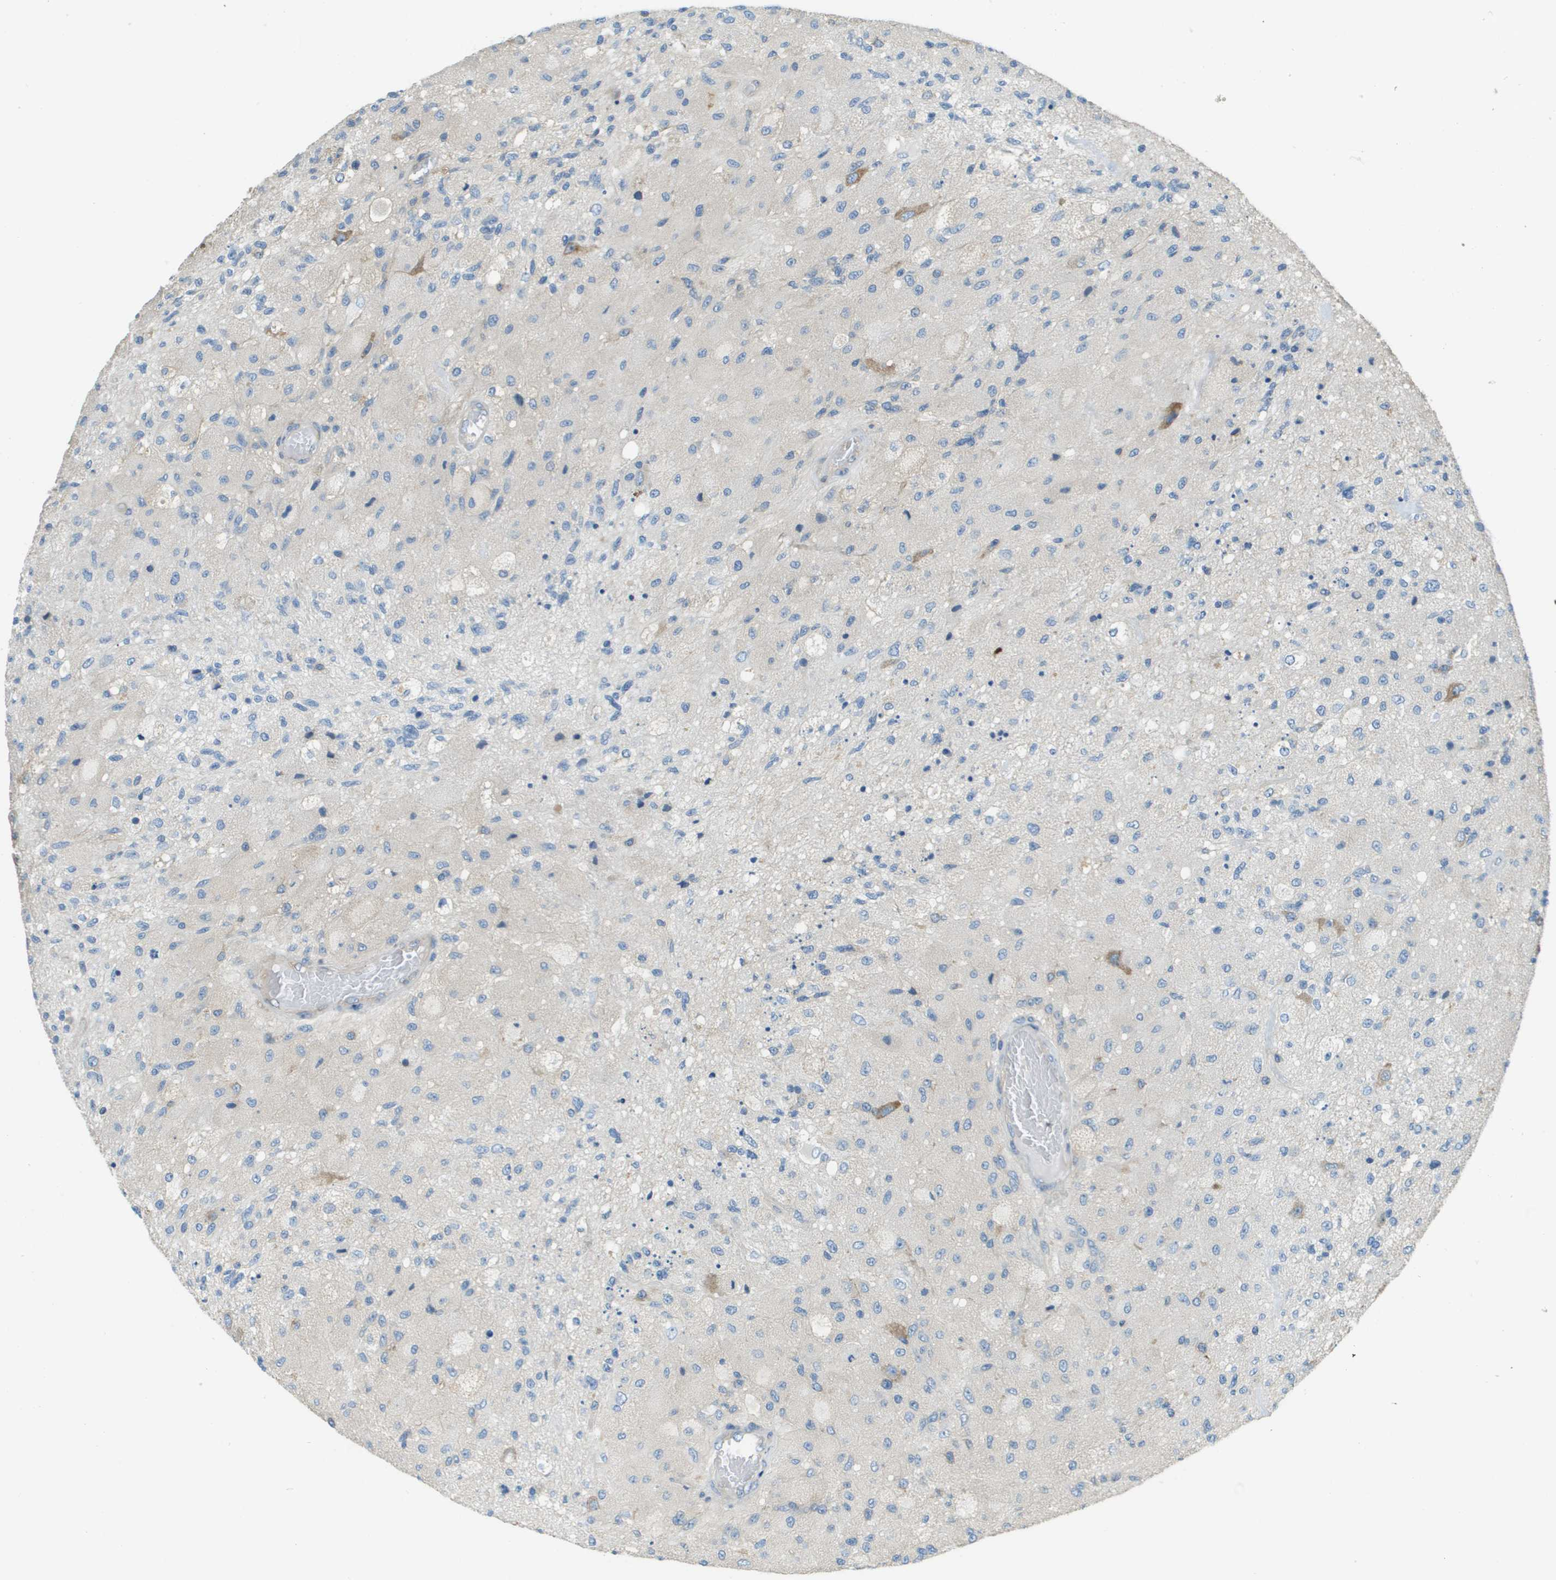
{"staining": {"intensity": "negative", "quantity": "none", "location": "none"}, "tissue": "glioma", "cell_type": "Tumor cells", "image_type": "cancer", "snomed": [{"axis": "morphology", "description": "Normal tissue, NOS"}, {"axis": "morphology", "description": "Glioma, malignant, High grade"}, {"axis": "topography", "description": "Cerebral cortex"}], "caption": "There is no significant expression in tumor cells of malignant glioma (high-grade). Brightfield microscopy of immunohistochemistry stained with DAB (brown) and hematoxylin (blue), captured at high magnification.", "gene": "DNAJB11", "patient": {"sex": "male", "age": 77}}